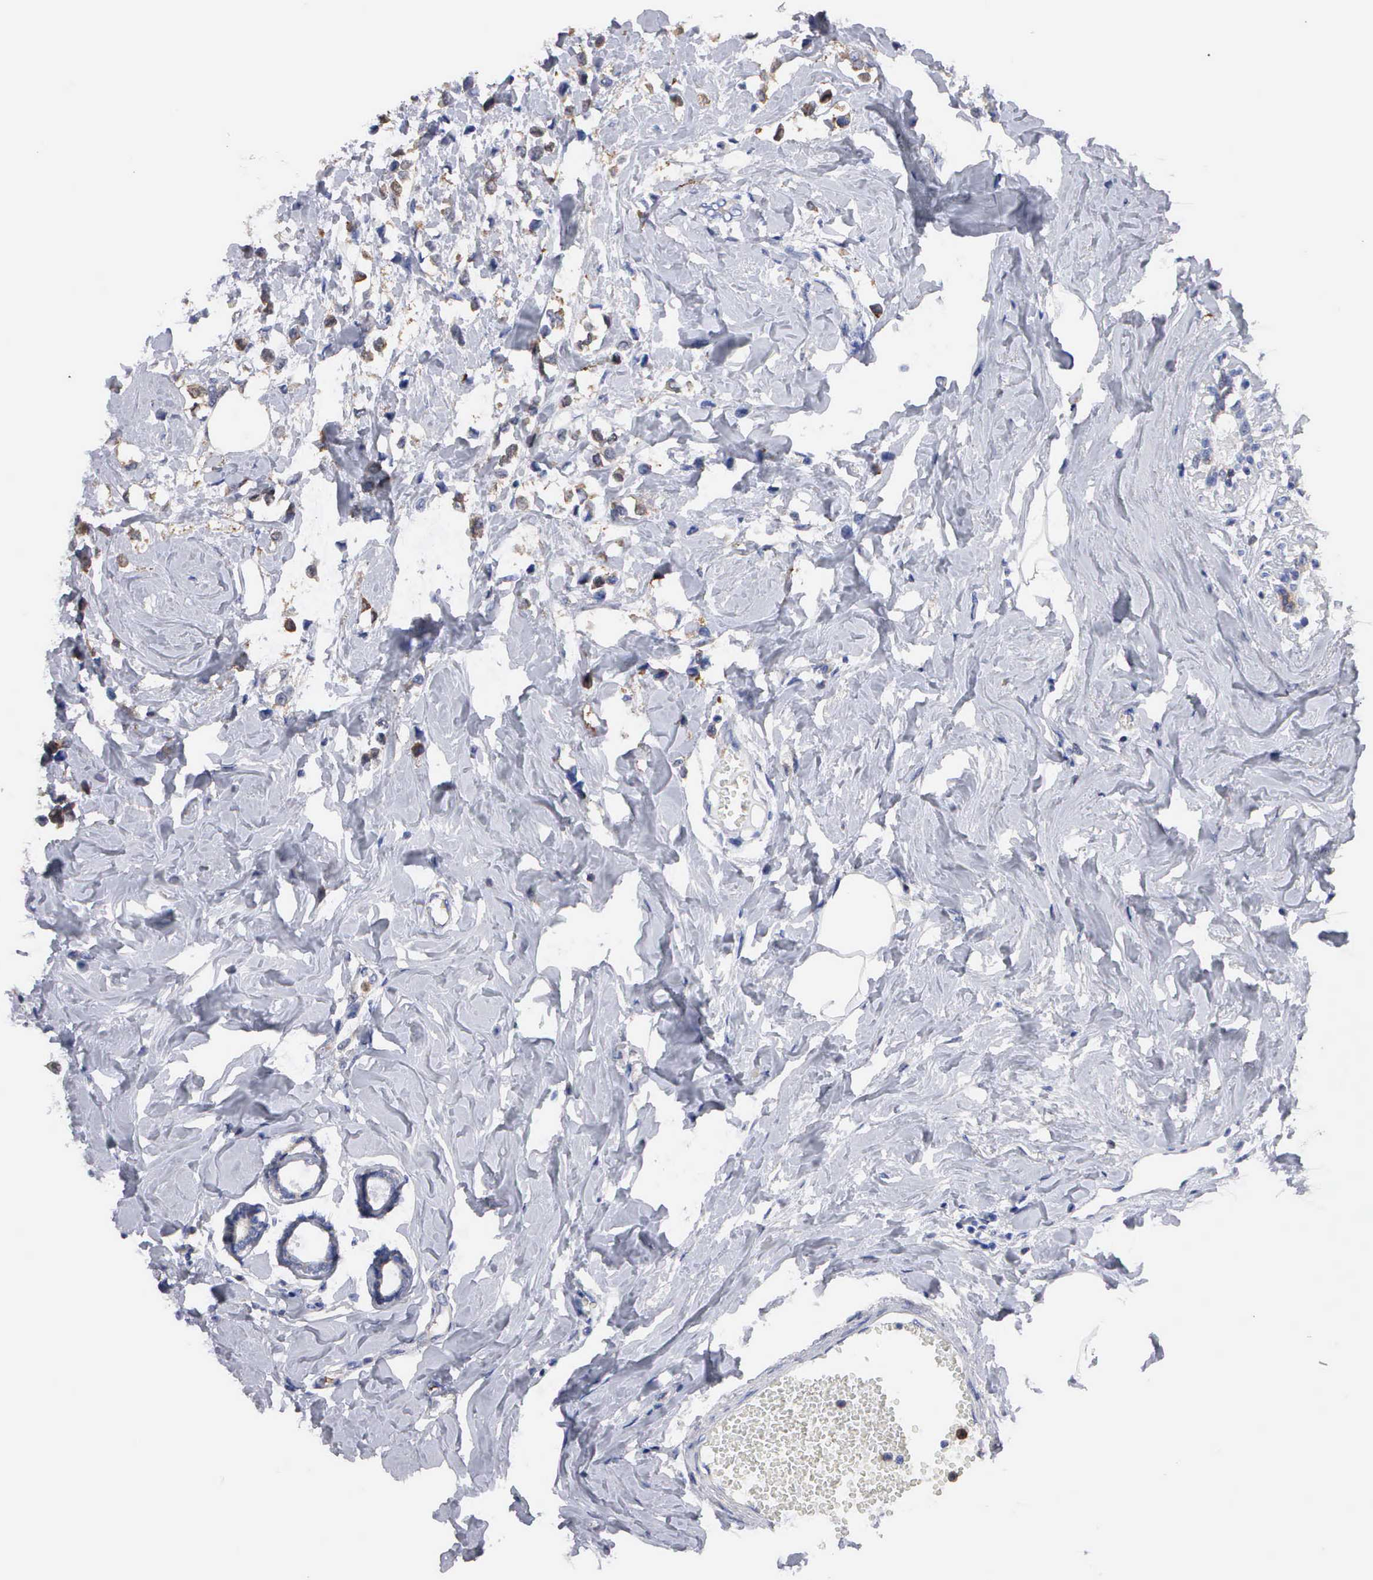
{"staining": {"intensity": "weak", "quantity": "25%-75%", "location": "cytoplasmic/membranous"}, "tissue": "breast cancer", "cell_type": "Tumor cells", "image_type": "cancer", "snomed": [{"axis": "morphology", "description": "Lobular carcinoma"}, {"axis": "topography", "description": "Breast"}], "caption": "Breast cancer (lobular carcinoma) stained with DAB (3,3'-diaminobenzidine) immunohistochemistry (IHC) reveals low levels of weak cytoplasmic/membranous positivity in about 25%-75% of tumor cells.", "gene": "G6PD", "patient": {"sex": "female", "age": 51}}